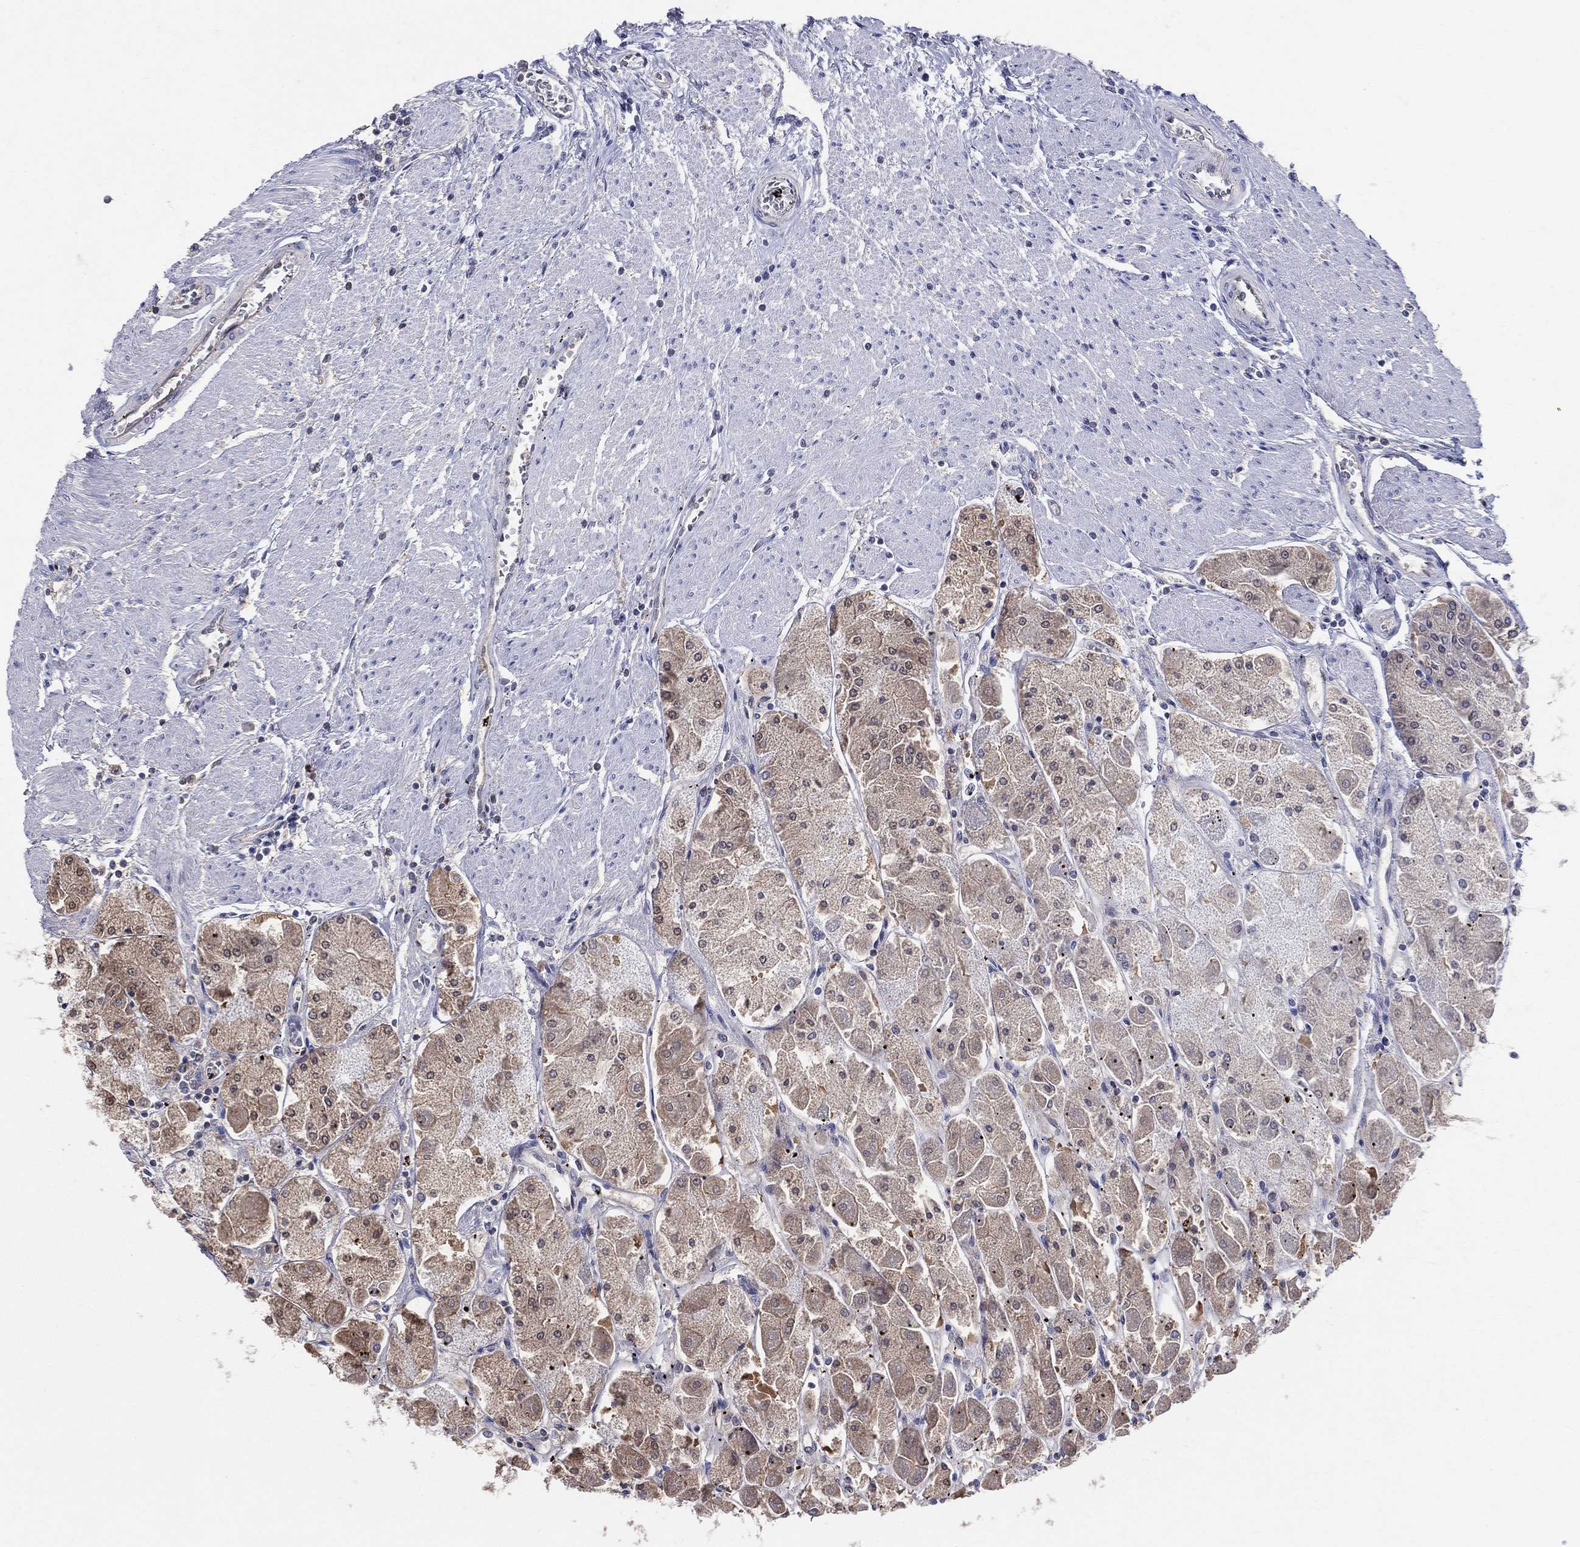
{"staining": {"intensity": "moderate", "quantity": "<25%", "location": "cytoplasmic/membranous"}, "tissue": "stomach", "cell_type": "Glandular cells", "image_type": "normal", "snomed": [{"axis": "morphology", "description": "Normal tissue, NOS"}, {"axis": "topography", "description": "Stomach"}], "caption": "Protein staining displays moderate cytoplasmic/membranous positivity in about <25% of glandular cells in benign stomach. The staining was performed using DAB (3,3'-diaminobenzidine), with brown indicating positive protein expression. Nuclei are stained blue with hematoxylin.", "gene": "GMPR2", "patient": {"sex": "male", "age": 70}}